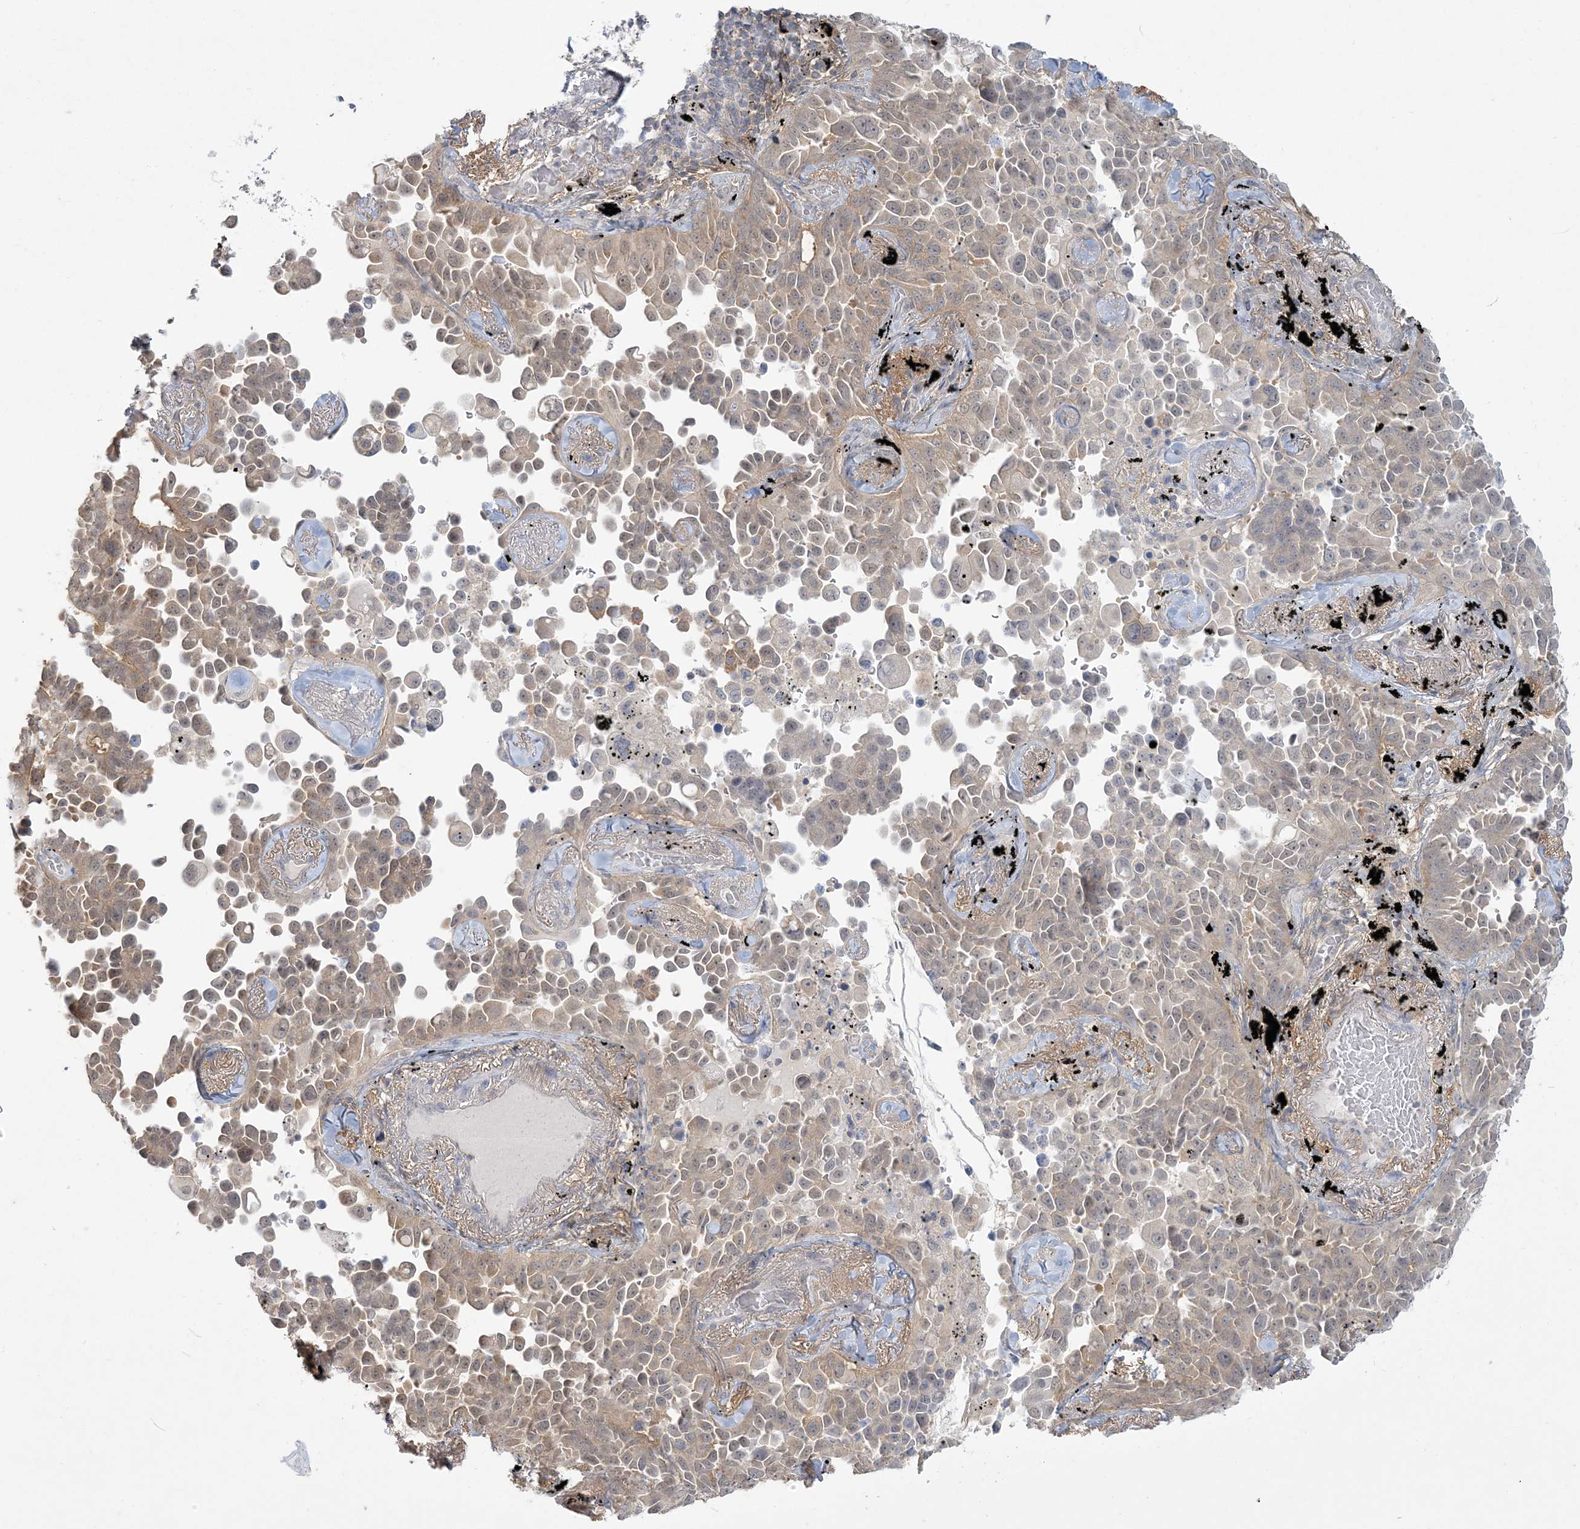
{"staining": {"intensity": "weak", "quantity": ">75%", "location": "cytoplasmic/membranous,nuclear"}, "tissue": "lung cancer", "cell_type": "Tumor cells", "image_type": "cancer", "snomed": [{"axis": "morphology", "description": "Adenocarcinoma, NOS"}, {"axis": "topography", "description": "Lung"}], "caption": "A histopathology image of human lung cancer (adenocarcinoma) stained for a protein demonstrates weak cytoplasmic/membranous and nuclear brown staining in tumor cells.", "gene": "ANKS1A", "patient": {"sex": "female", "age": 67}}